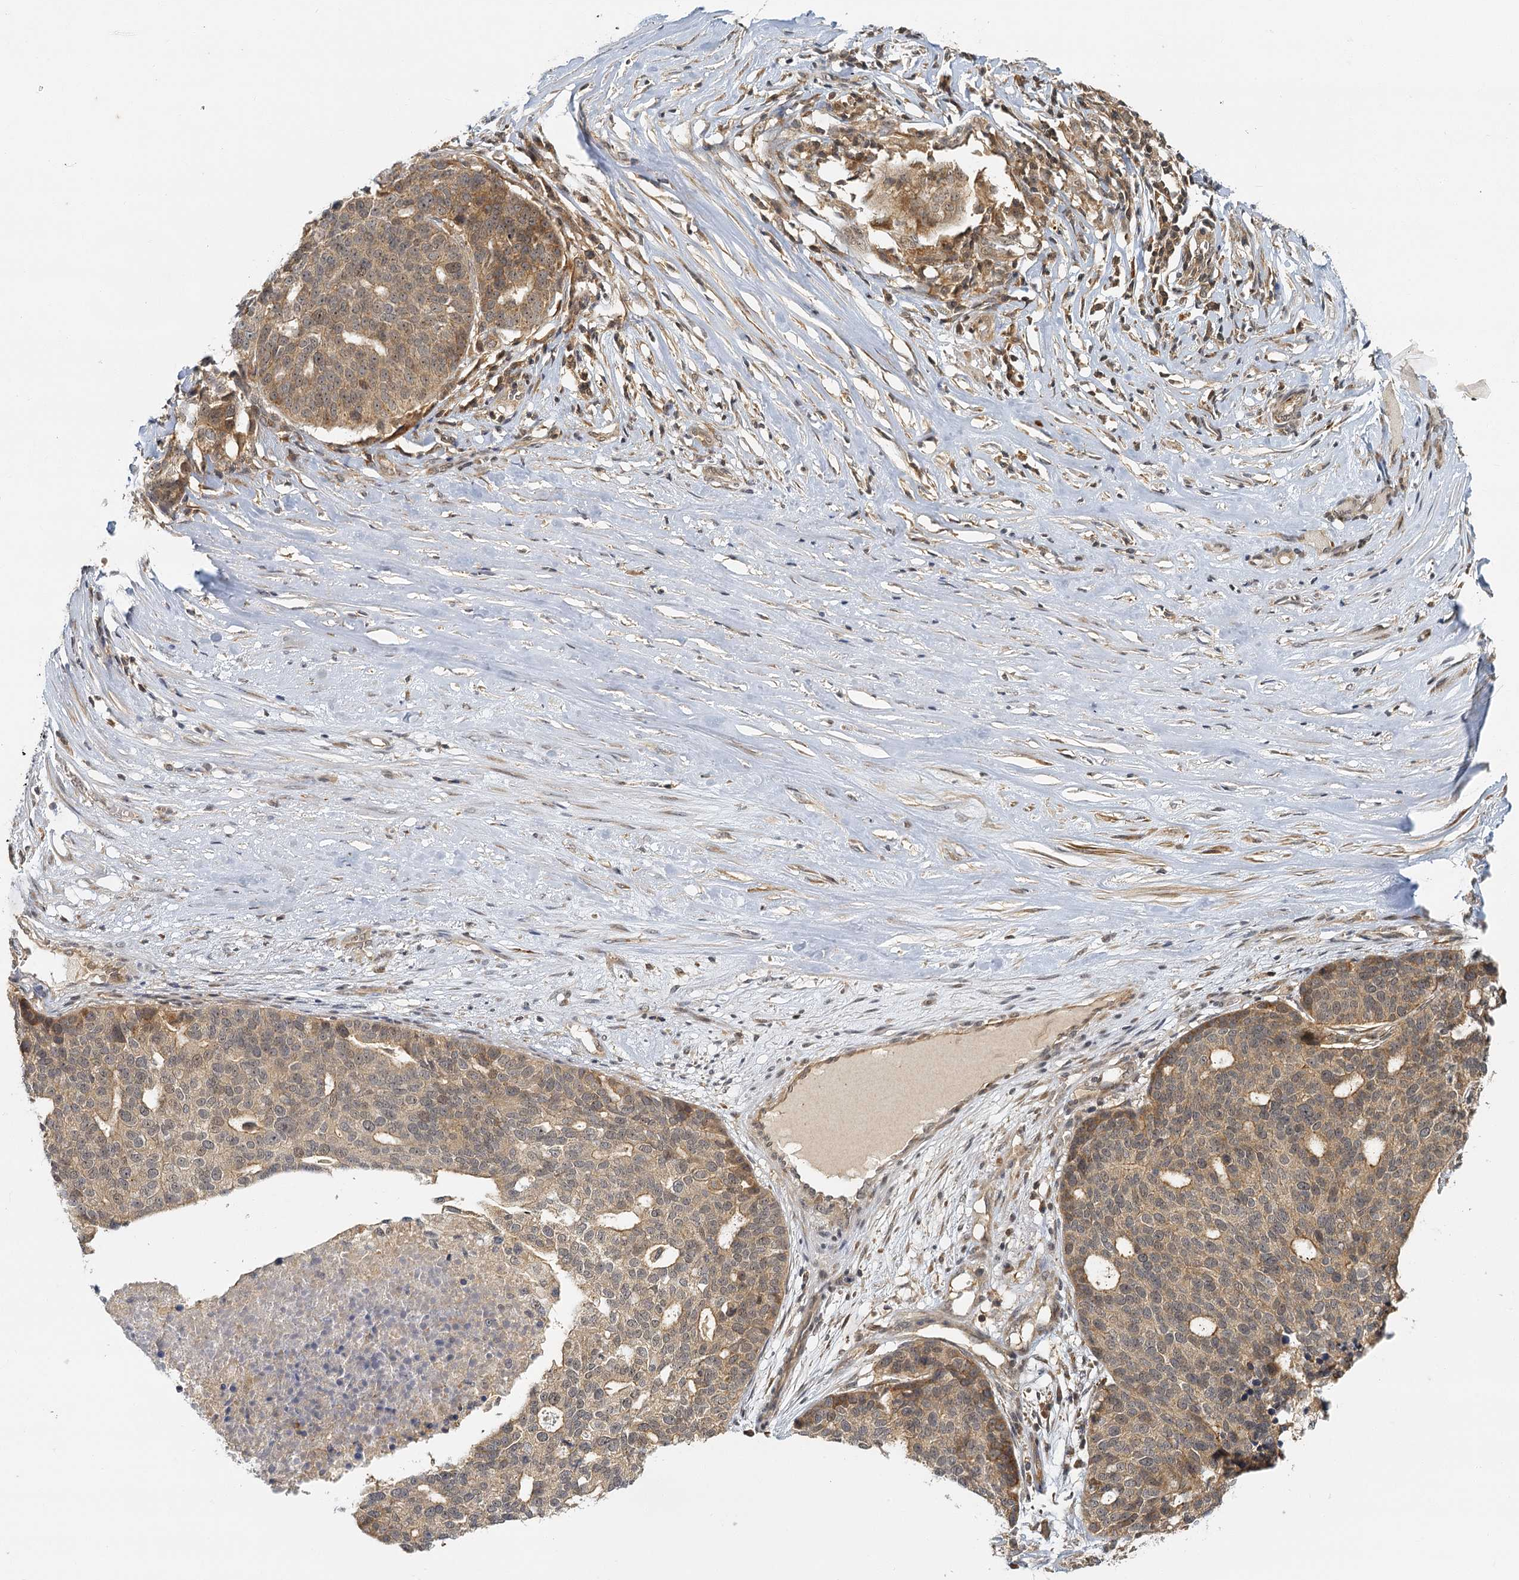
{"staining": {"intensity": "weak", "quantity": ">75%", "location": "cytoplasmic/membranous,nuclear"}, "tissue": "ovarian cancer", "cell_type": "Tumor cells", "image_type": "cancer", "snomed": [{"axis": "morphology", "description": "Cystadenocarcinoma, serous, NOS"}, {"axis": "topography", "description": "Ovary"}], "caption": "Immunohistochemical staining of ovarian cancer (serous cystadenocarcinoma) displays low levels of weak cytoplasmic/membranous and nuclear expression in about >75% of tumor cells.", "gene": "ZNF549", "patient": {"sex": "female", "age": 59}}